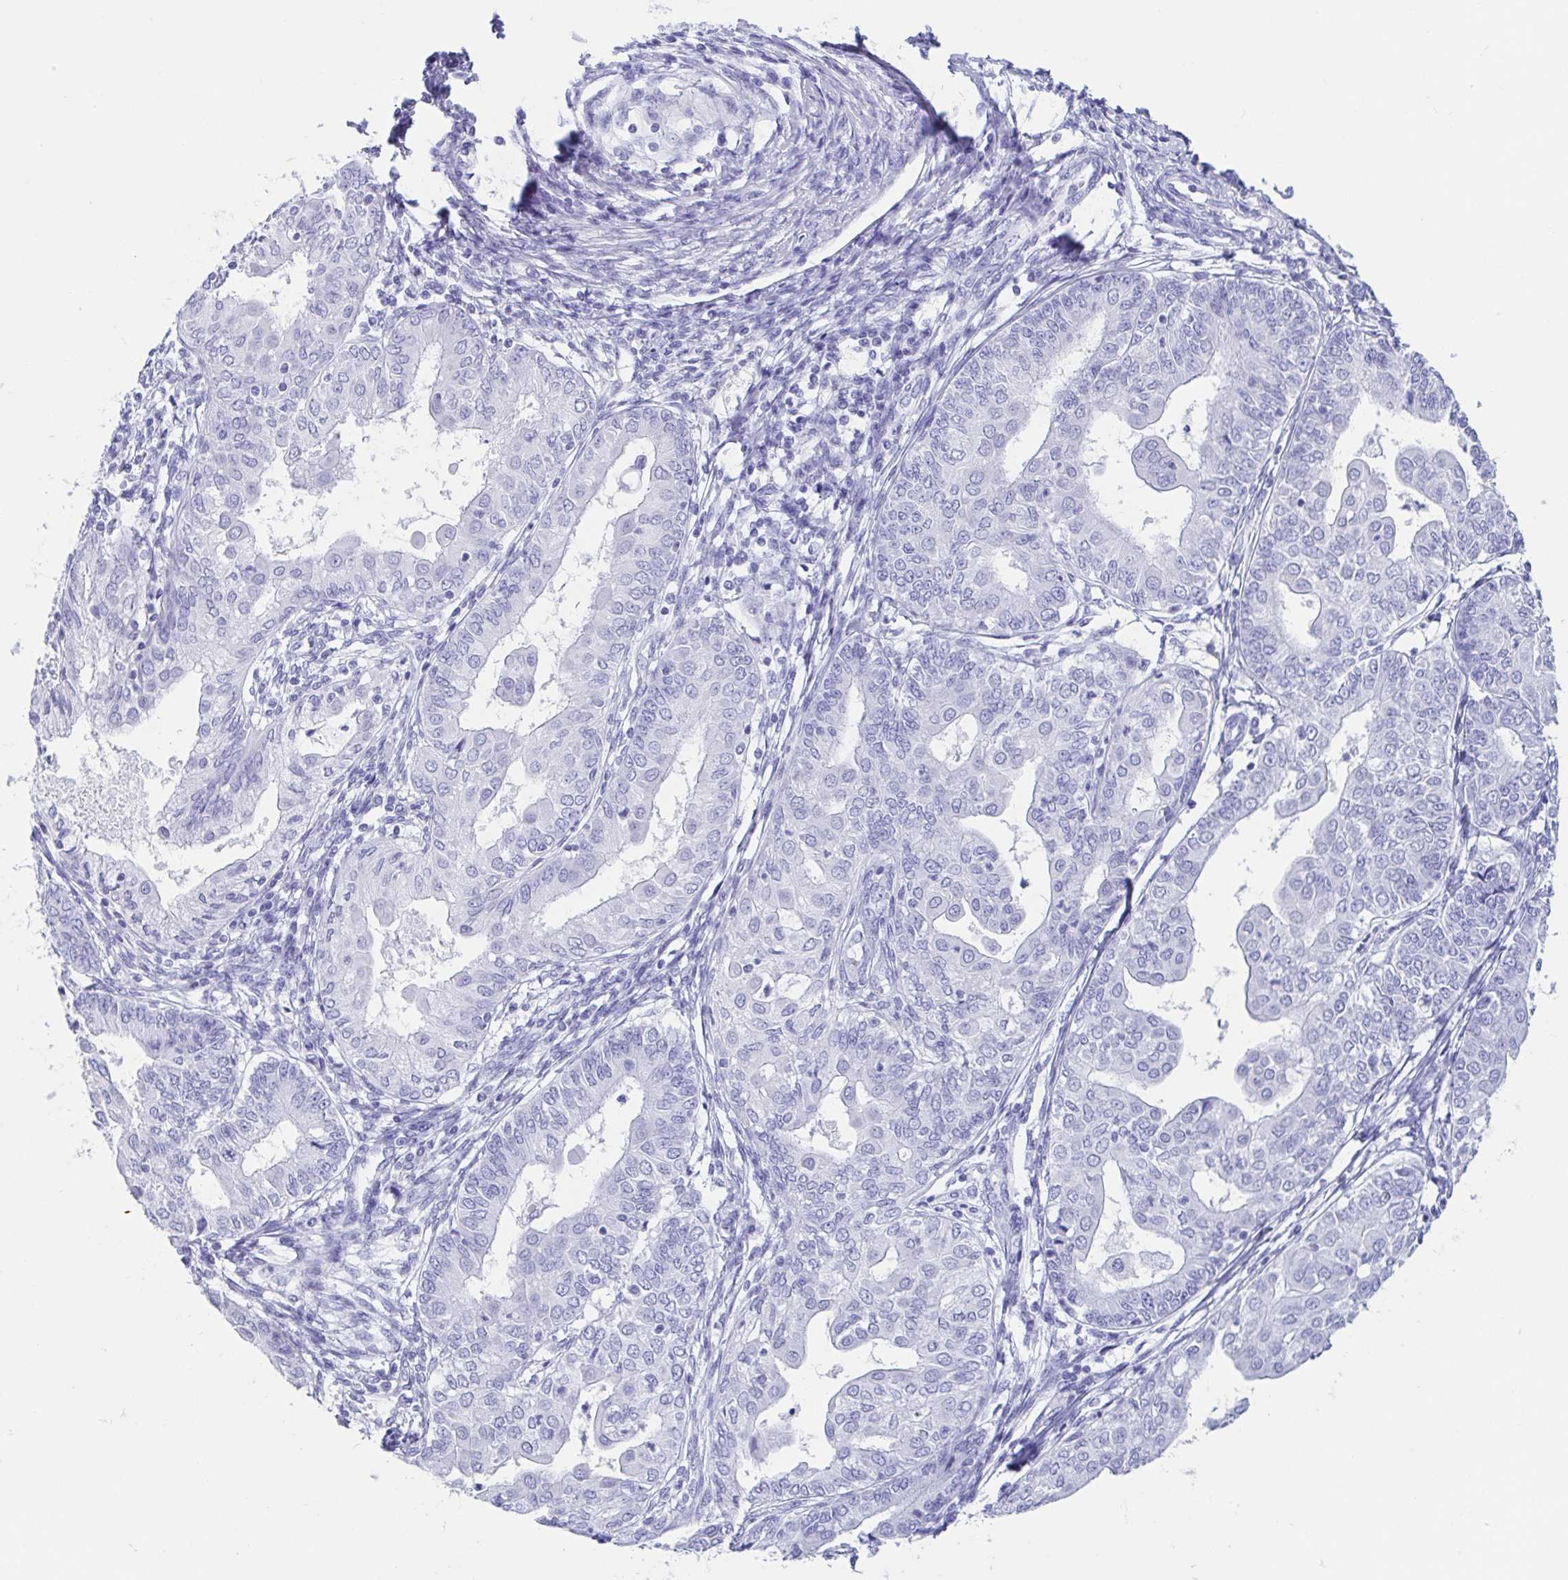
{"staining": {"intensity": "negative", "quantity": "none", "location": "none"}, "tissue": "endometrial cancer", "cell_type": "Tumor cells", "image_type": "cancer", "snomed": [{"axis": "morphology", "description": "Adenocarcinoma, NOS"}, {"axis": "topography", "description": "Endometrium"}], "caption": "Immunohistochemical staining of endometrial cancer exhibits no significant expression in tumor cells.", "gene": "GKN1", "patient": {"sex": "female", "age": 68}}